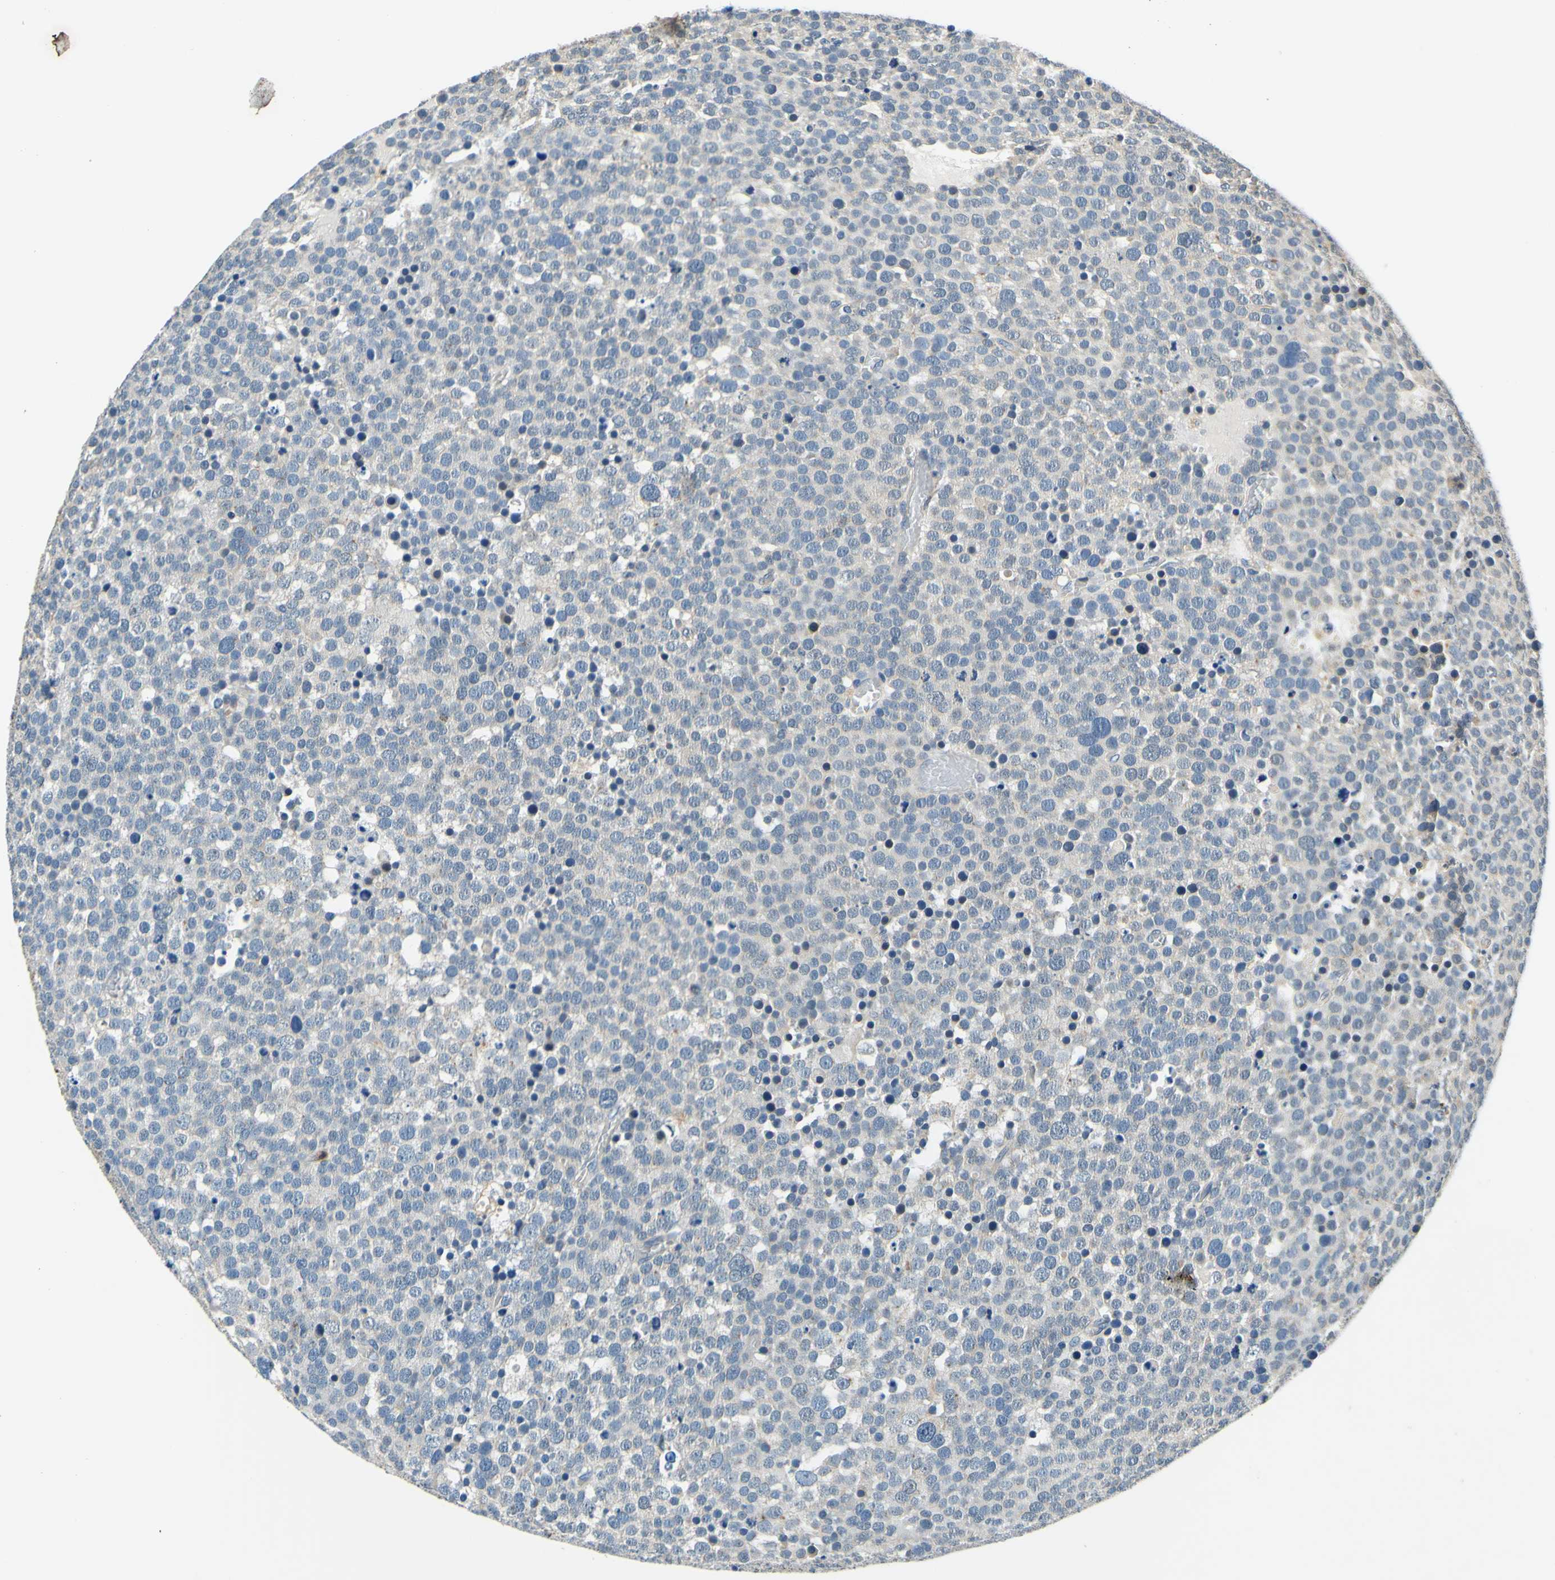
{"staining": {"intensity": "negative", "quantity": "none", "location": "none"}, "tissue": "testis cancer", "cell_type": "Tumor cells", "image_type": "cancer", "snomed": [{"axis": "morphology", "description": "Seminoma, NOS"}, {"axis": "topography", "description": "Testis"}], "caption": "Tumor cells are negative for protein expression in human testis cancer (seminoma). Nuclei are stained in blue.", "gene": "PLA2G4A", "patient": {"sex": "male", "age": 71}}